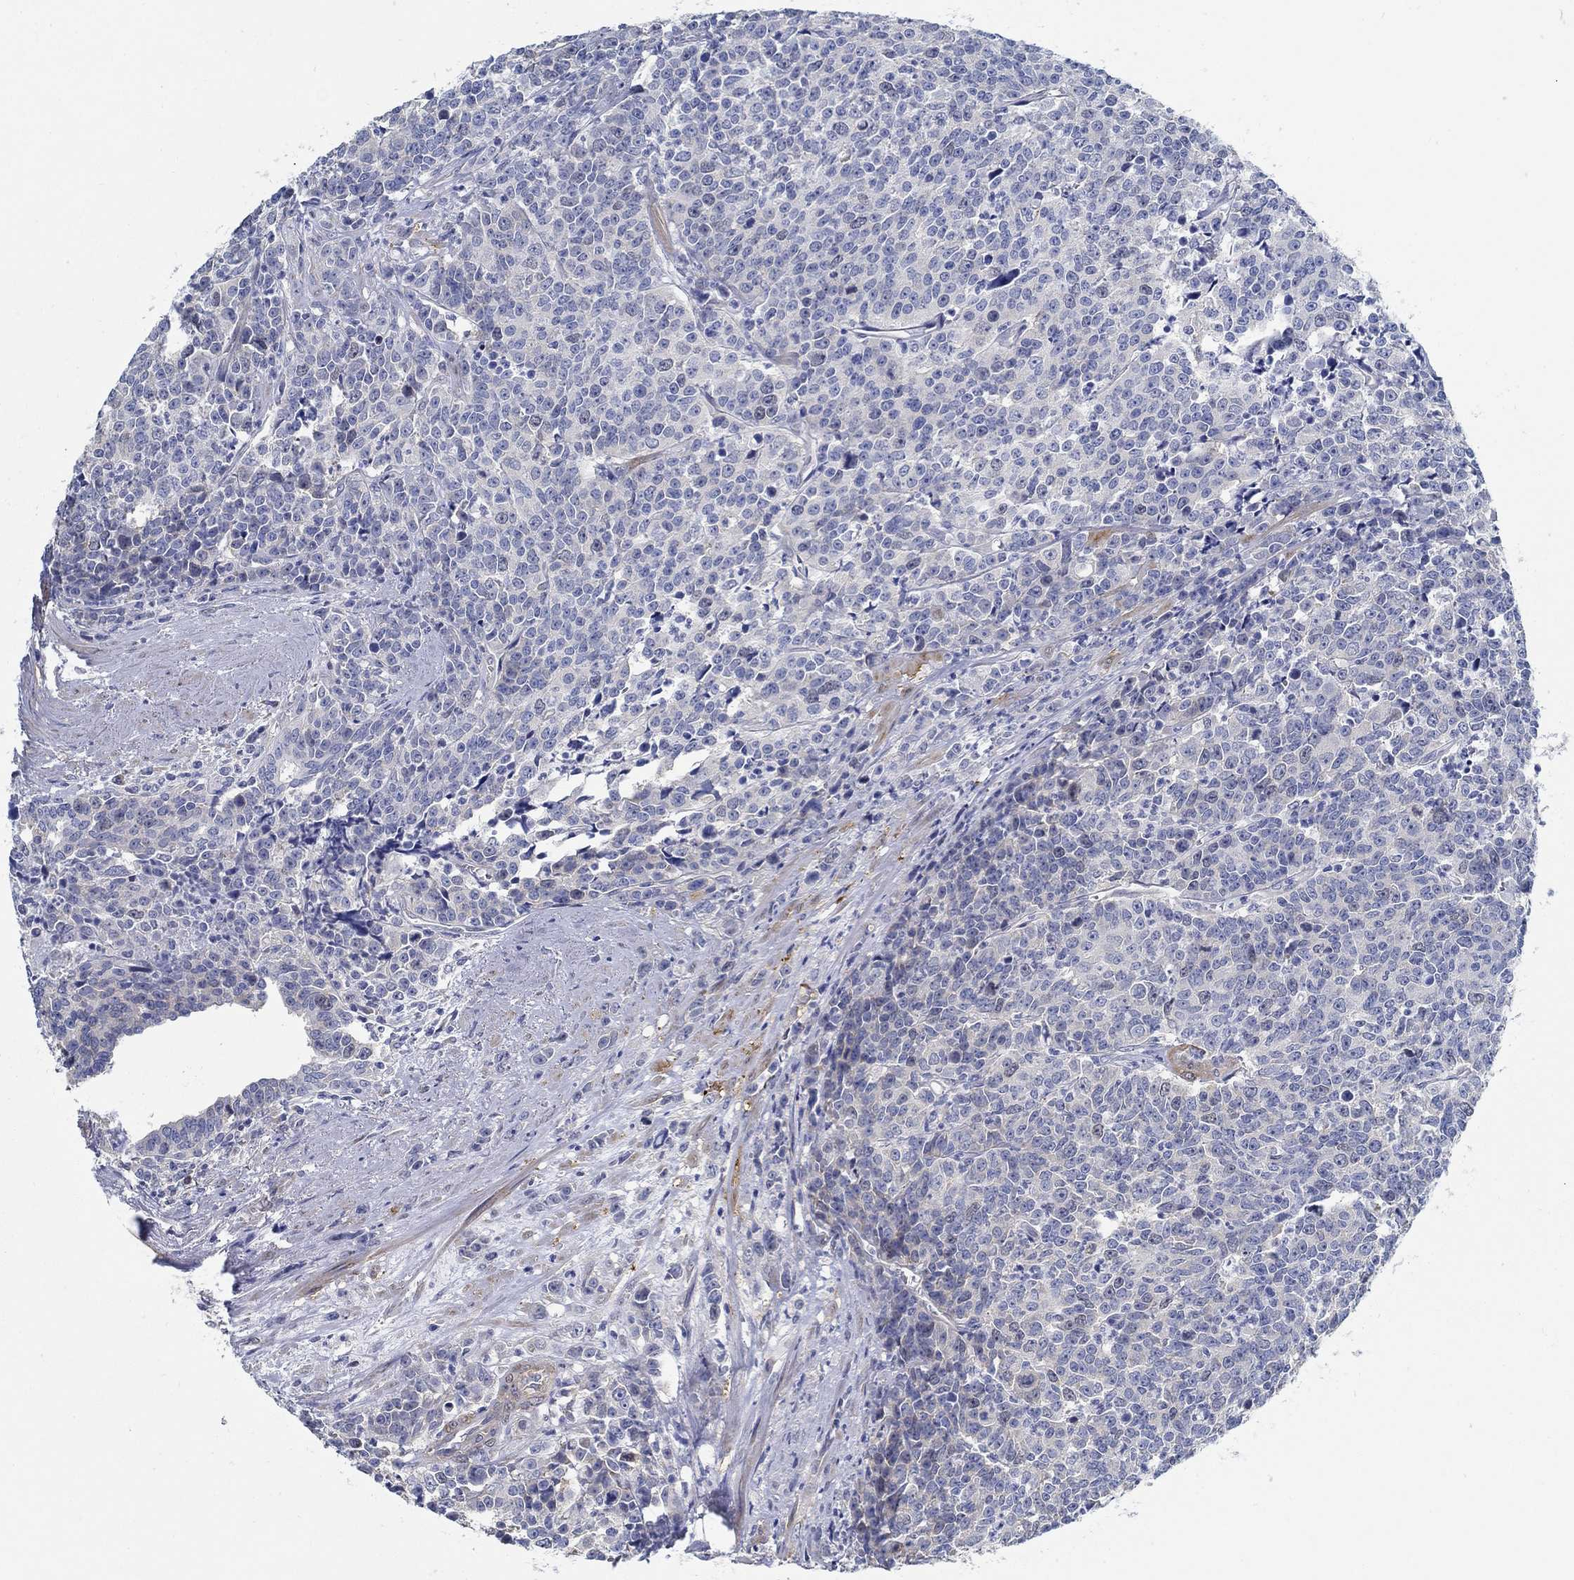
{"staining": {"intensity": "negative", "quantity": "none", "location": "none"}, "tissue": "prostate cancer", "cell_type": "Tumor cells", "image_type": "cancer", "snomed": [{"axis": "morphology", "description": "Adenocarcinoma, NOS"}, {"axis": "topography", "description": "Prostate"}], "caption": "Tumor cells are negative for brown protein staining in prostate adenocarcinoma.", "gene": "C15orf39", "patient": {"sex": "male", "age": 67}}